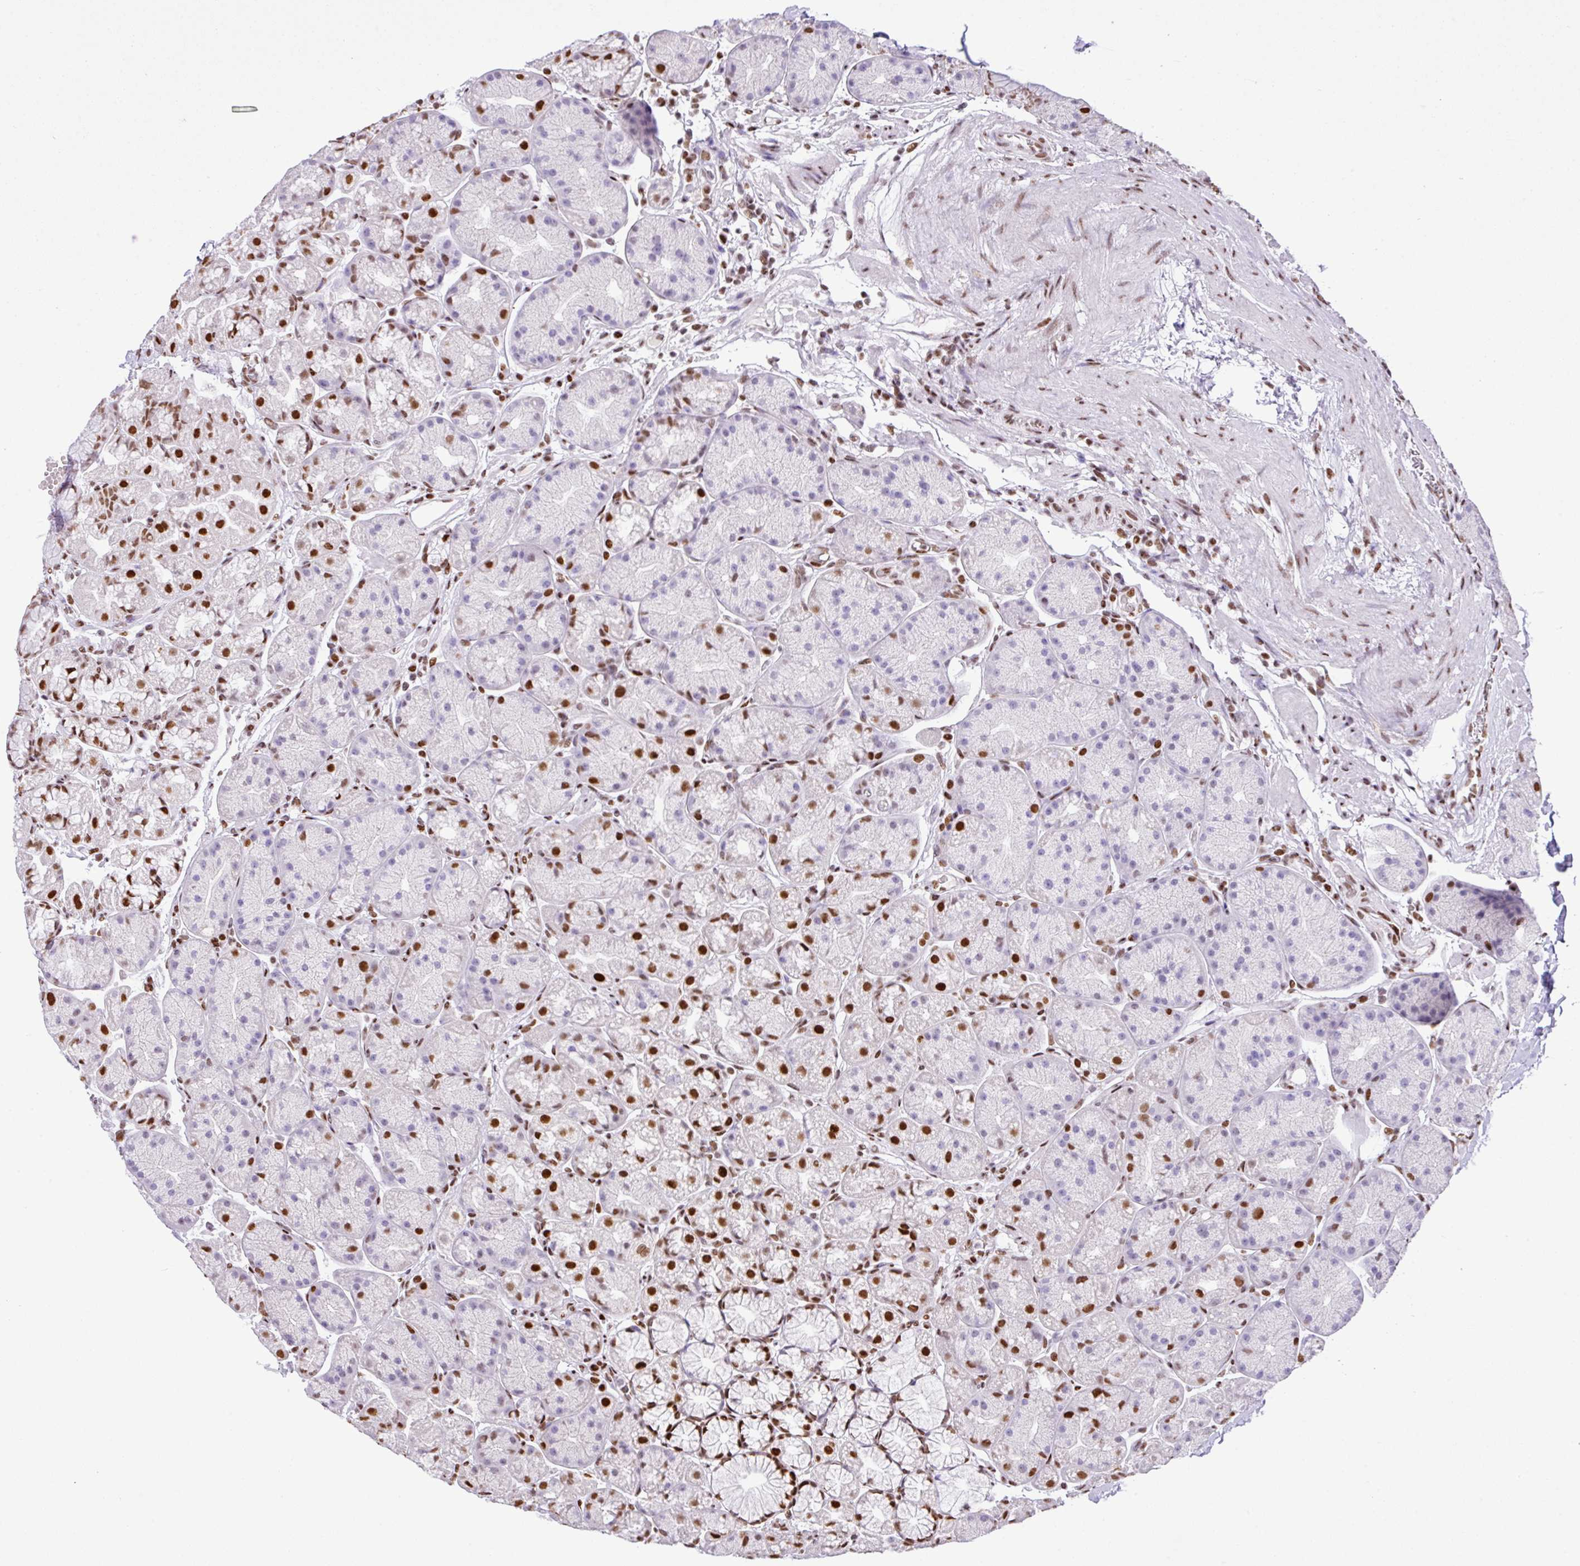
{"staining": {"intensity": "moderate", "quantity": "25%-75%", "location": "nuclear"}, "tissue": "stomach", "cell_type": "Glandular cells", "image_type": "normal", "snomed": [{"axis": "morphology", "description": "Normal tissue, NOS"}, {"axis": "topography", "description": "Stomach, lower"}], "caption": "Stomach stained with a brown dye demonstrates moderate nuclear positive expression in approximately 25%-75% of glandular cells.", "gene": "RARG", "patient": {"sex": "male", "age": 67}}